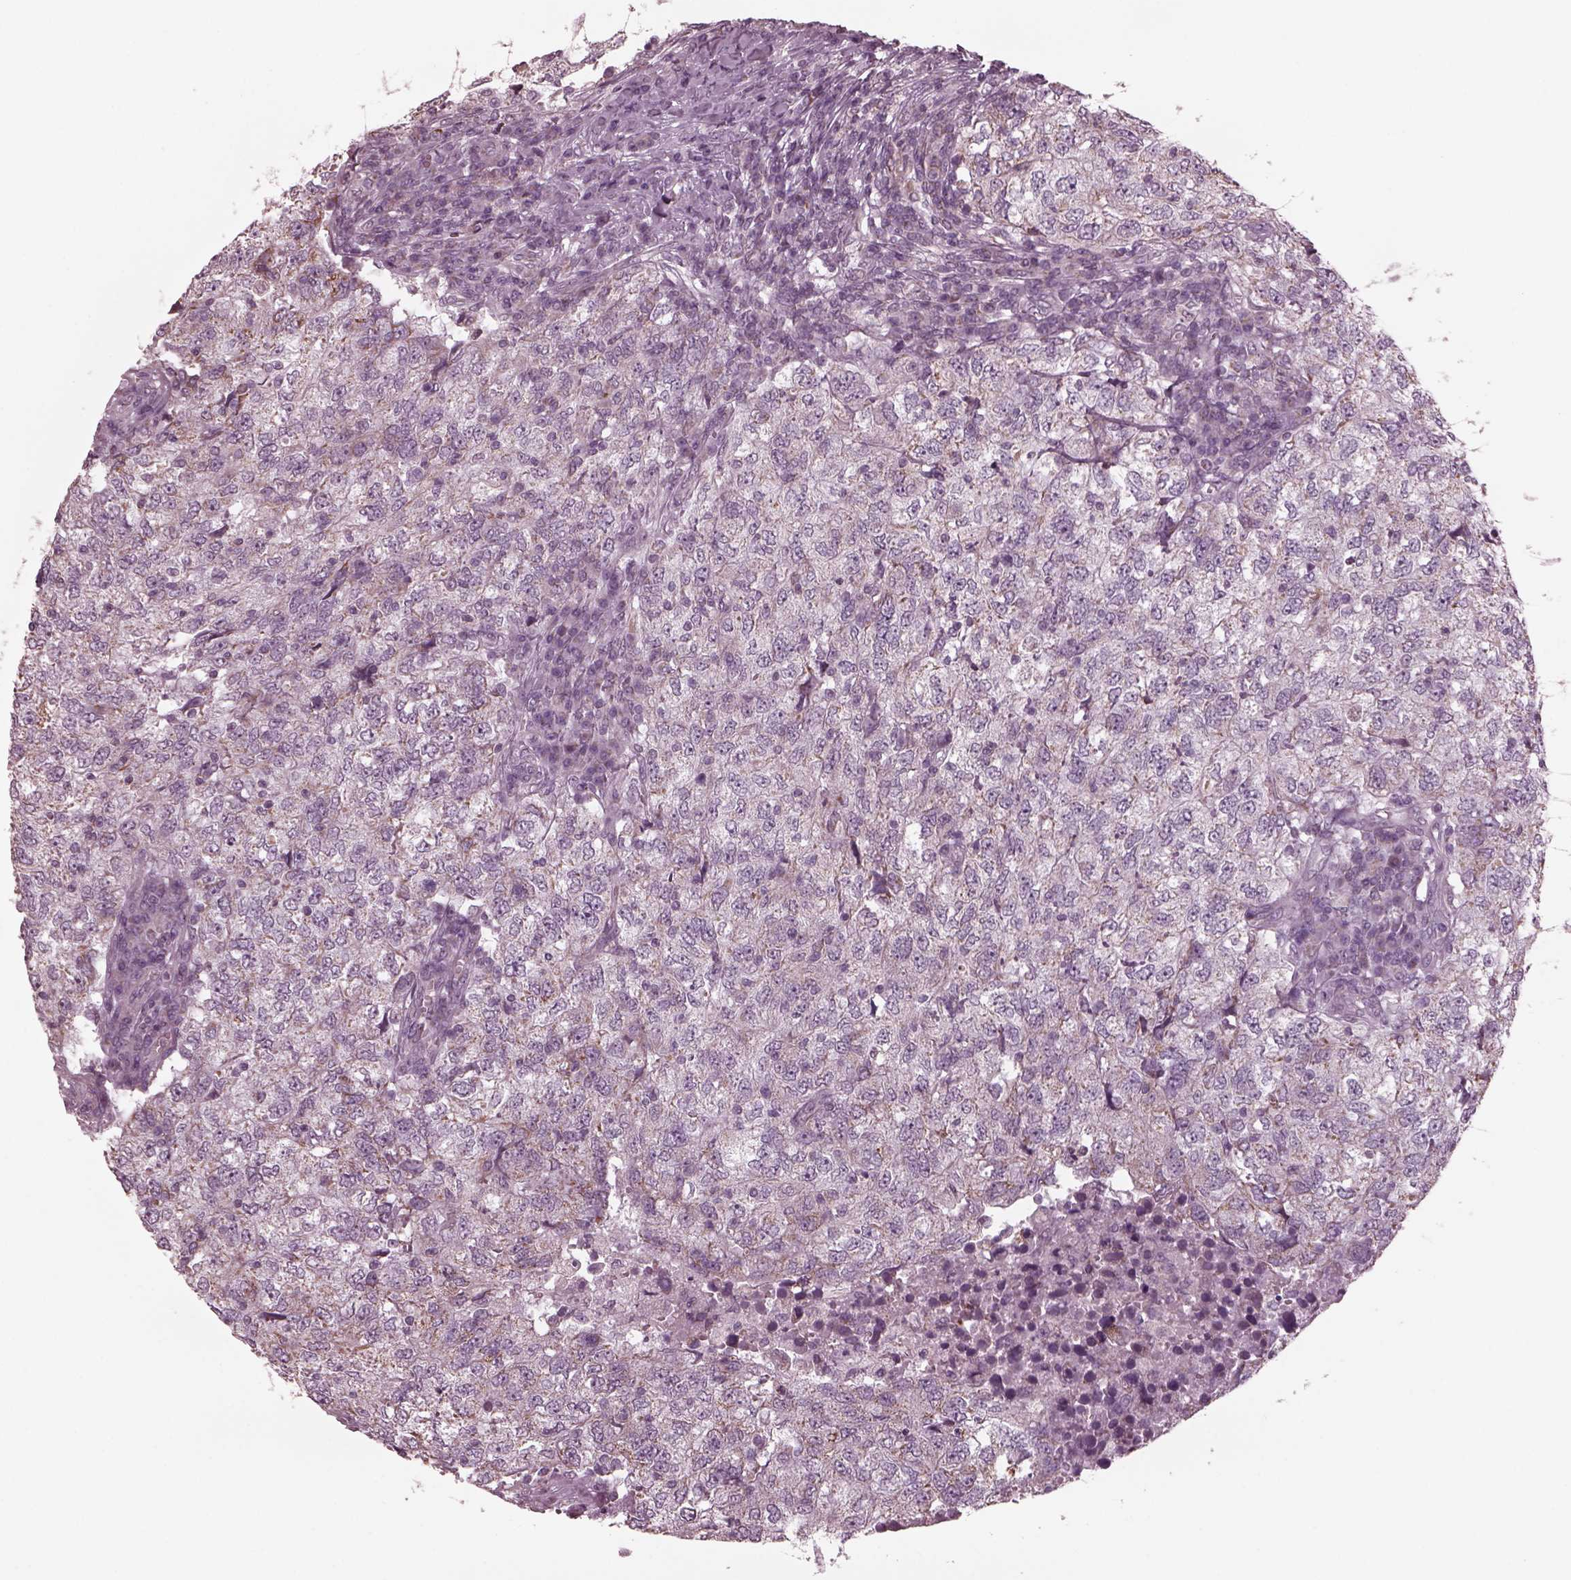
{"staining": {"intensity": "weak", "quantity": "<25%", "location": "cytoplasmic/membranous"}, "tissue": "breast cancer", "cell_type": "Tumor cells", "image_type": "cancer", "snomed": [{"axis": "morphology", "description": "Duct carcinoma"}, {"axis": "topography", "description": "Breast"}], "caption": "This is an IHC photomicrograph of infiltrating ductal carcinoma (breast). There is no positivity in tumor cells.", "gene": "CELSR3", "patient": {"sex": "female", "age": 30}}